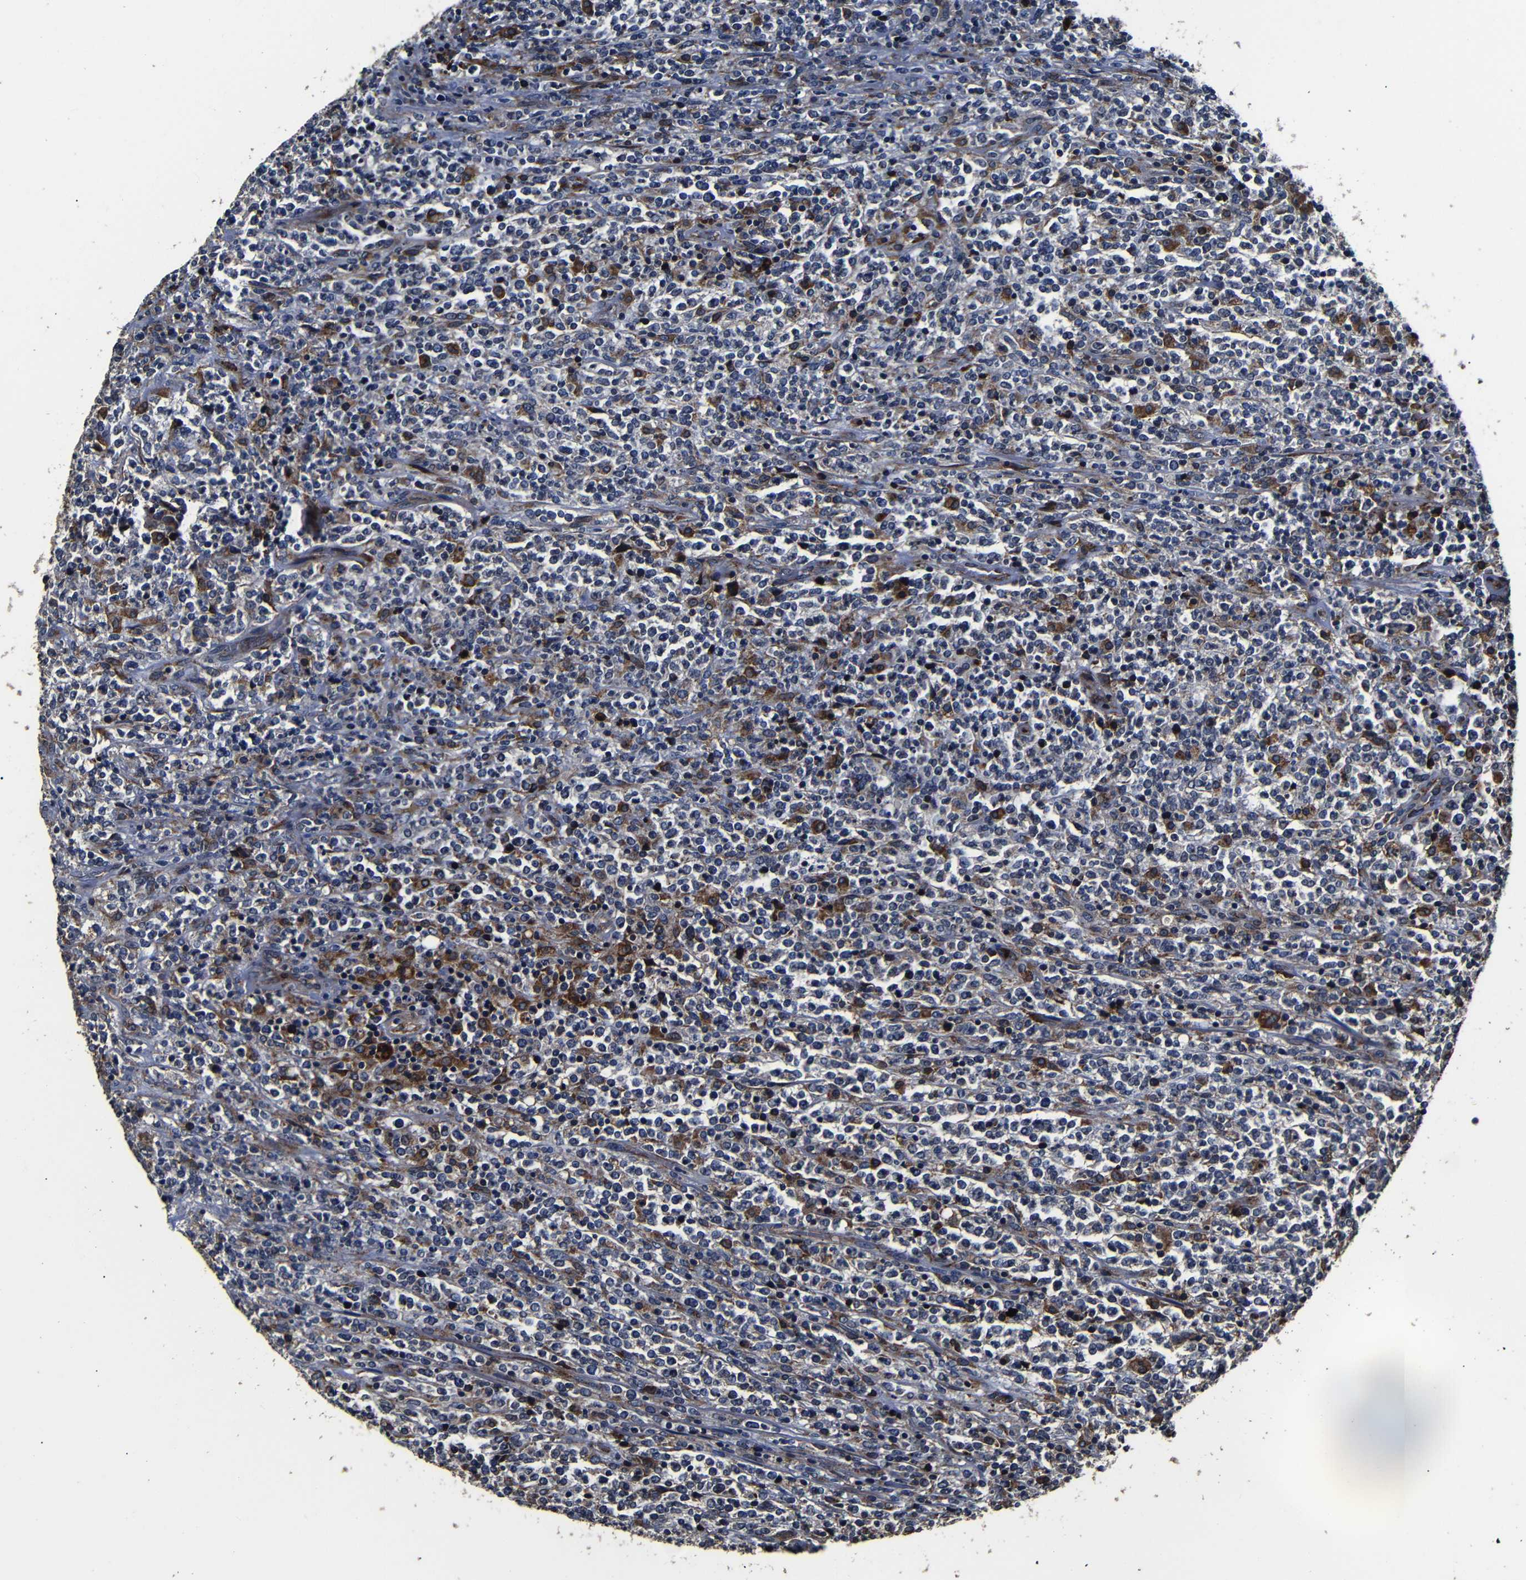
{"staining": {"intensity": "moderate", "quantity": "<25%", "location": "cytoplasmic/membranous"}, "tissue": "lymphoma", "cell_type": "Tumor cells", "image_type": "cancer", "snomed": [{"axis": "morphology", "description": "Malignant lymphoma, non-Hodgkin's type, High grade"}, {"axis": "topography", "description": "Soft tissue"}], "caption": "The micrograph displays a brown stain indicating the presence of a protein in the cytoplasmic/membranous of tumor cells in lymphoma.", "gene": "SCN9A", "patient": {"sex": "male", "age": 18}}